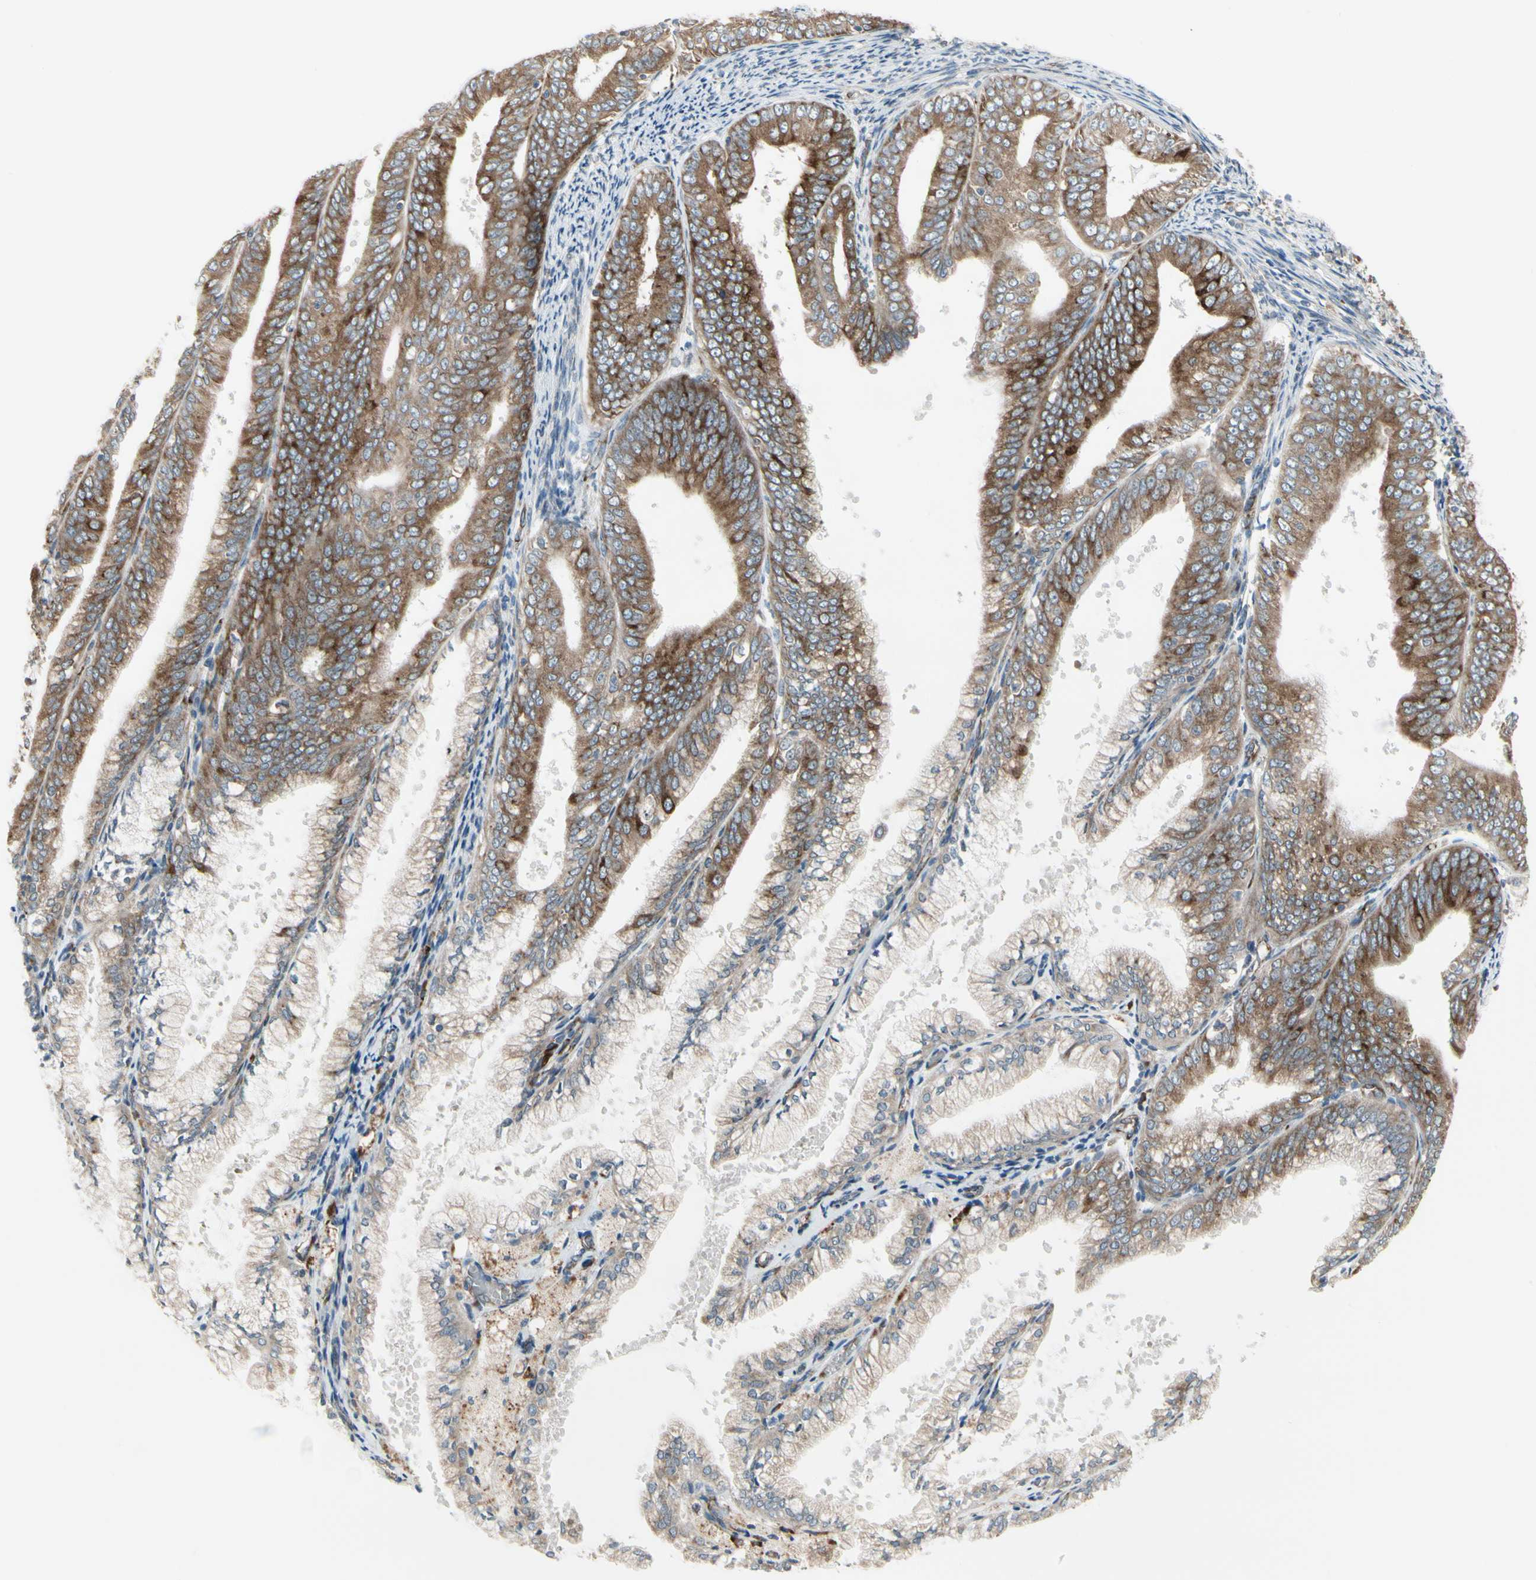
{"staining": {"intensity": "moderate", "quantity": ">75%", "location": "cytoplasmic/membranous"}, "tissue": "endometrial cancer", "cell_type": "Tumor cells", "image_type": "cancer", "snomed": [{"axis": "morphology", "description": "Adenocarcinoma, NOS"}, {"axis": "topography", "description": "Endometrium"}], "caption": "The histopathology image displays immunohistochemical staining of endometrial cancer (adenocarcinoma). There is moderate cytoplasmic/membranous positivity is present in about >75% of tumor cells. Using DAB (3,3'-diaminobenzidine) (brown) and hematoxylin (blue) stains, captured at high magnification using brightfield microscopy.", "gene": "FNDC3A", "patient": {"sex": "female", "age": 63}}